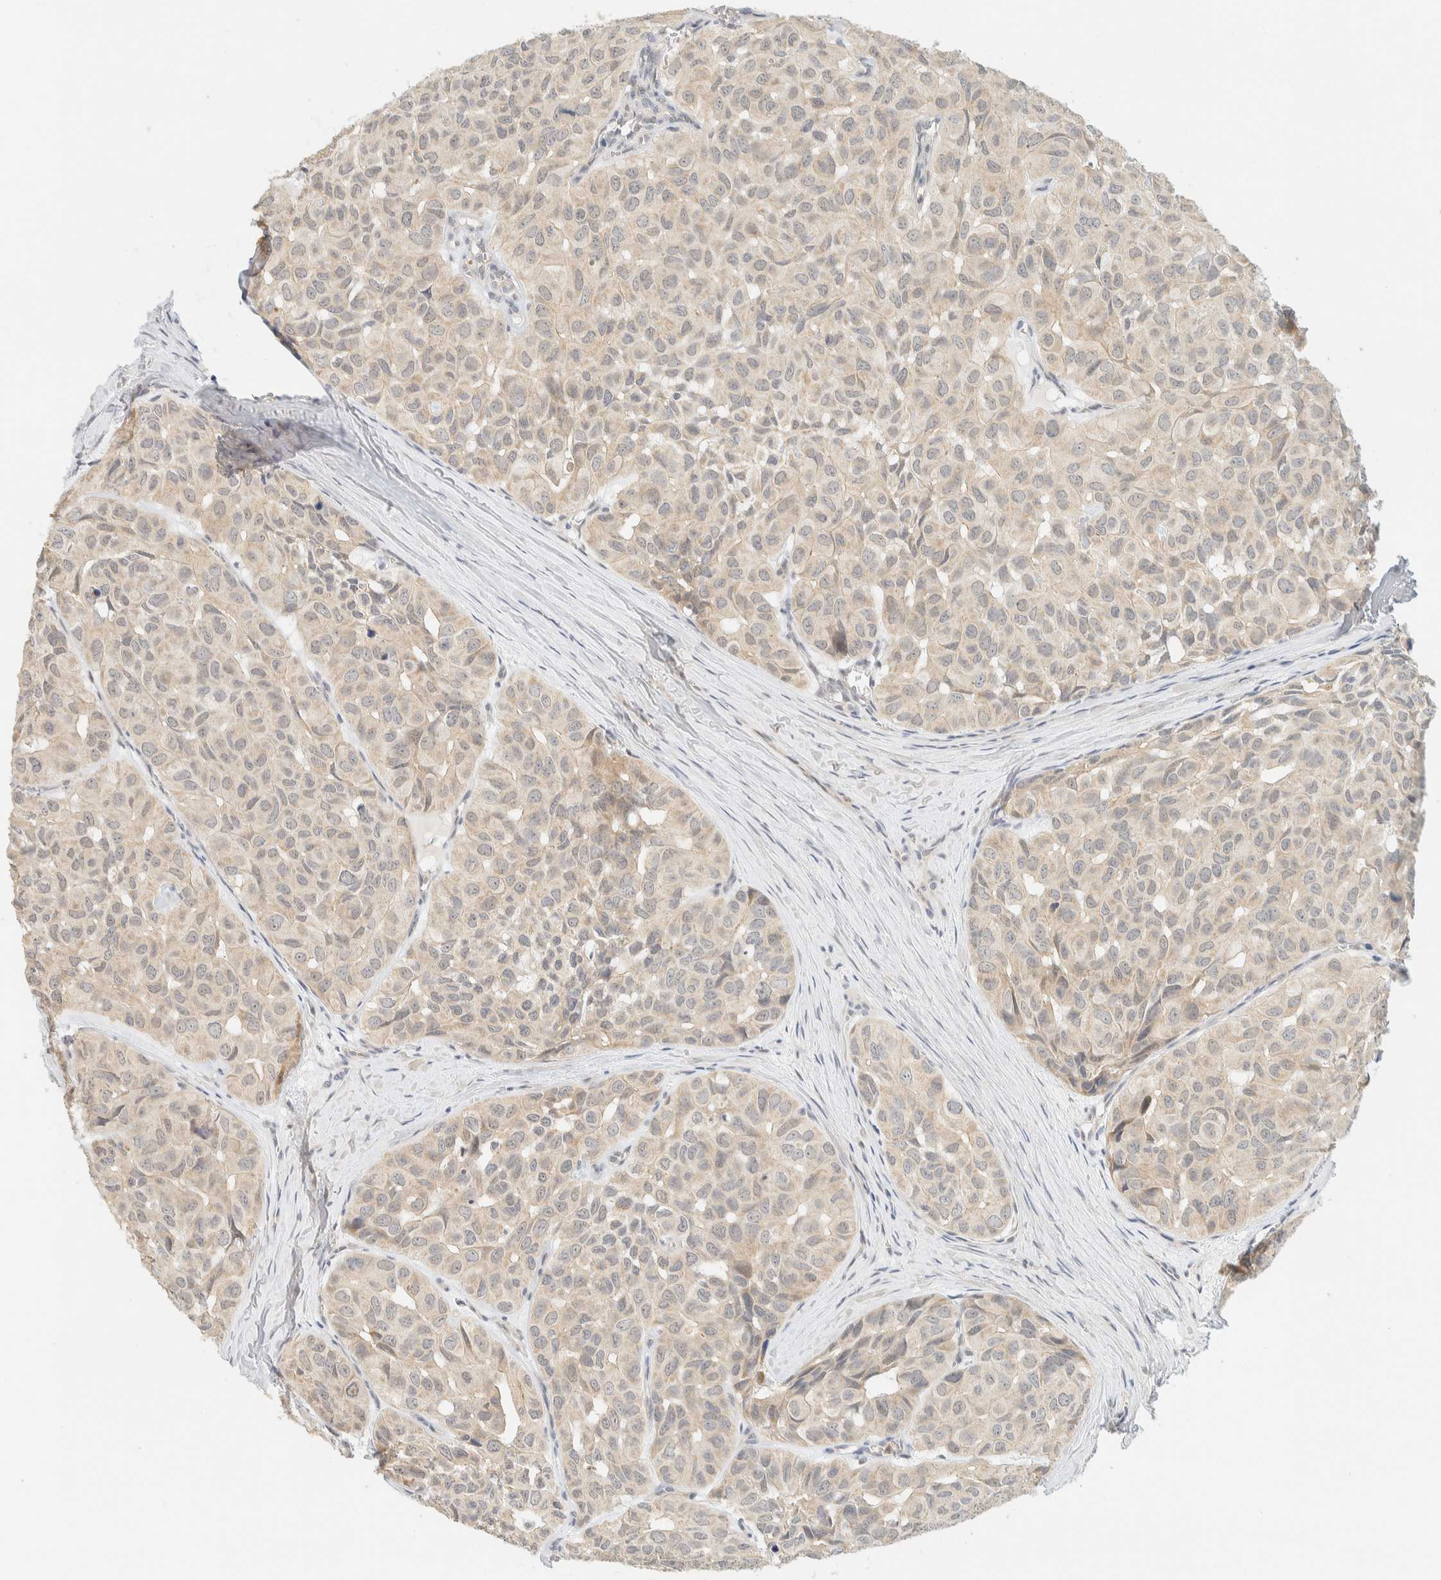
{"staining": {"intensity": "weak", "quantity": "<25%", "location": "cytoplasmic/membranous,nuclear"}, "tissue": "head and neck cancer", "cell_type": "Tumor cells", "image_type": "cancer", "snomed": [{"axis": "morphology", "description": "Adenocarcinoma, NOS"}, {"axis": "topography", "description": "Salivary gland, NOS"}, {"axis": "topography", "description": "Head-Neck"}], "caption": "IHC of human head and neck cancer (adenocarcinoma) exhibits no positivity in tumor cells. The staining was performed using DAB (3,3'-diaminobenzidine) to visualize the protein expression in brown, while the nuclei were stained in blue with hematoxylin (Magnification: 20x).", "gene": "TNK1", "patient": {"sex": "female", "age": 76}}